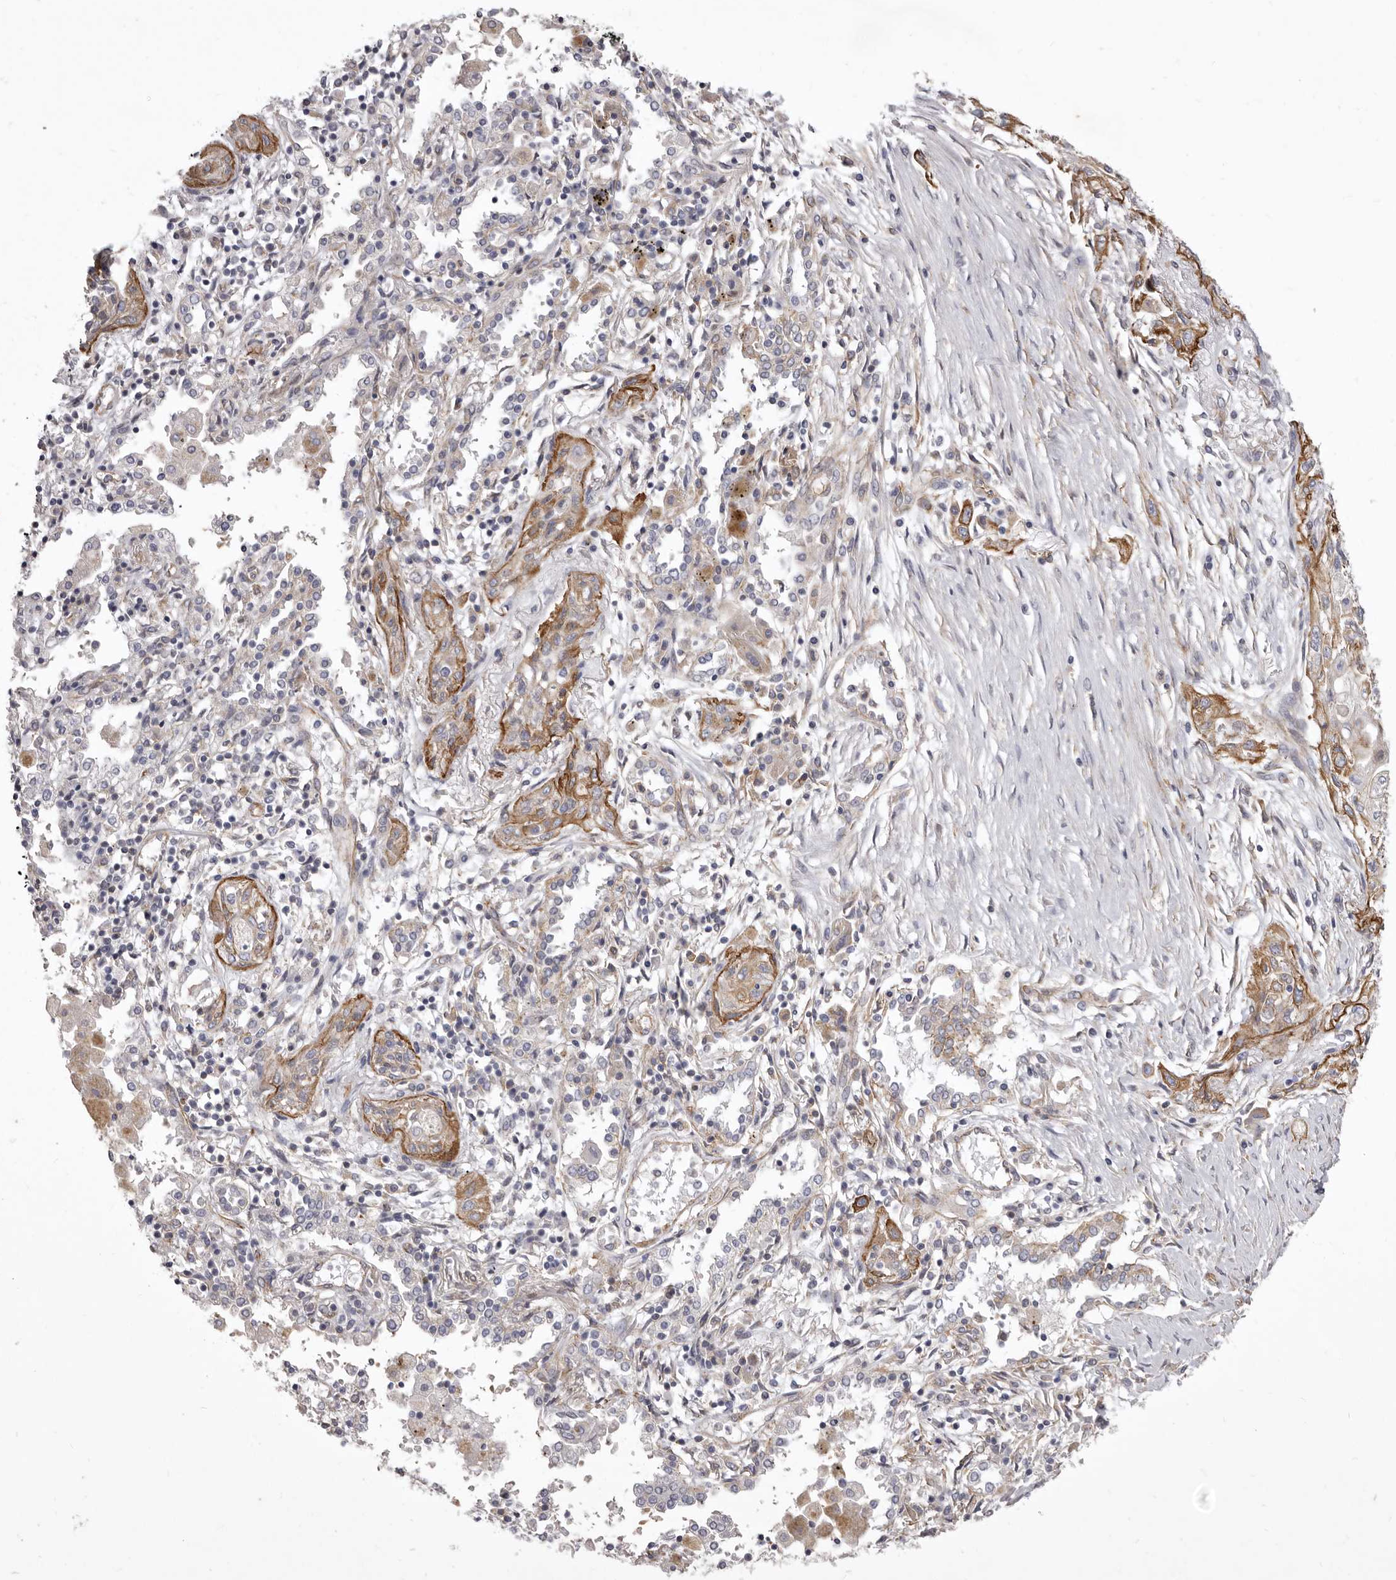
{"staining": {"intensity": "moderate", "quantity": "25%-75%", "location": "cytoplasmic/membranous"}, "tissue": "lung cancer", "cell_type": "Tumor cells", "image_type": "cancer", "snomed": [{"axis": "morphology", "description": "Squamous cell carcinoma, NOS"}, {"axis": "topography", "description": "Lung"}], "caption": "A photomicrograph of lung squamous cell carcinoma stained for a protein displays moderate cytoplasmic/membranous brown staining in tumor cells.", "gene": "P2RX6", "patient": {"sex": "female", "age": 47}}